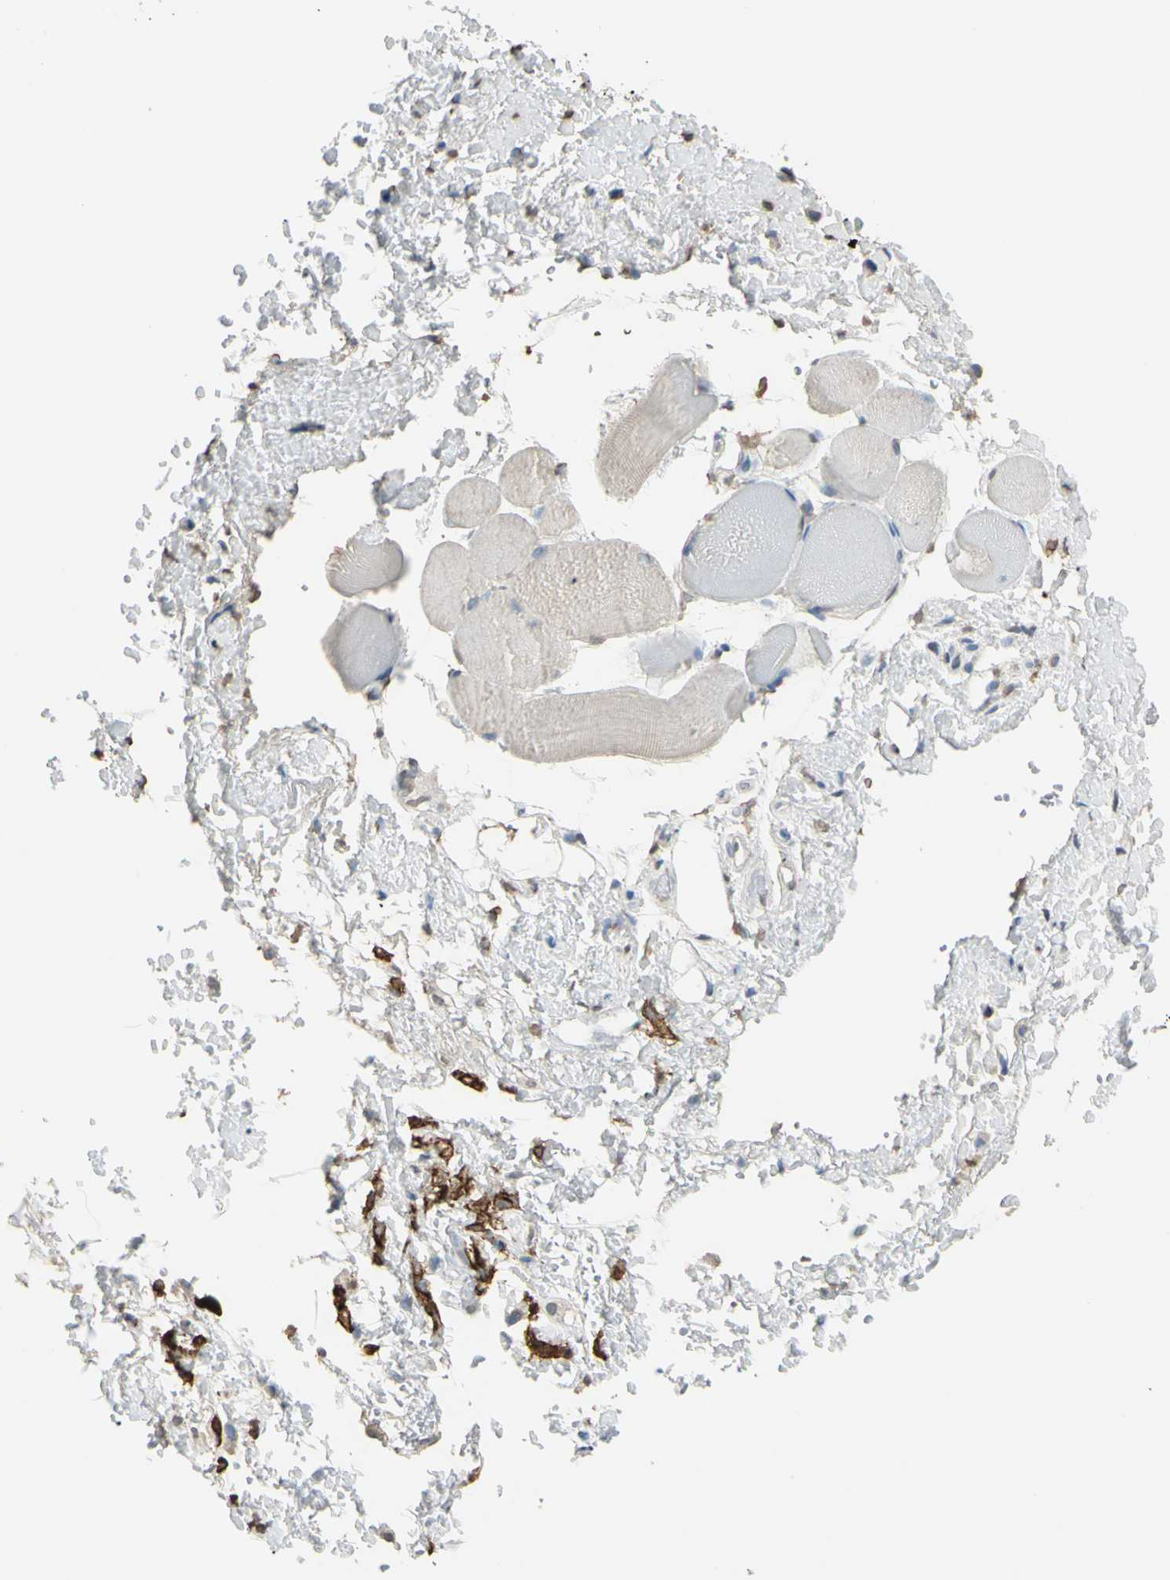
{"staining": {"intensity": "negative", "quantity": "none", "location": "none"}, "tissue": "adipose tissue", "cell_type": "Adipocytes", "image_type": "normal", "snomed": [{"axis": "morphology", "description": "Normal tissue, NOS"}, {"axis": "morphology", "description": "Inflammation, NOS"}, {"axis": "topography", "description": "Vascular tissue"}, {"axis": "topography", "description": "Salivary gland"}], "caption": "DAB immunohistochemical staining of normal human adipose tissue demonstrates no significant staining in adipocytes.", "gene": "PSTPIP1", "patient": {"sex": "female", "age": 75}}